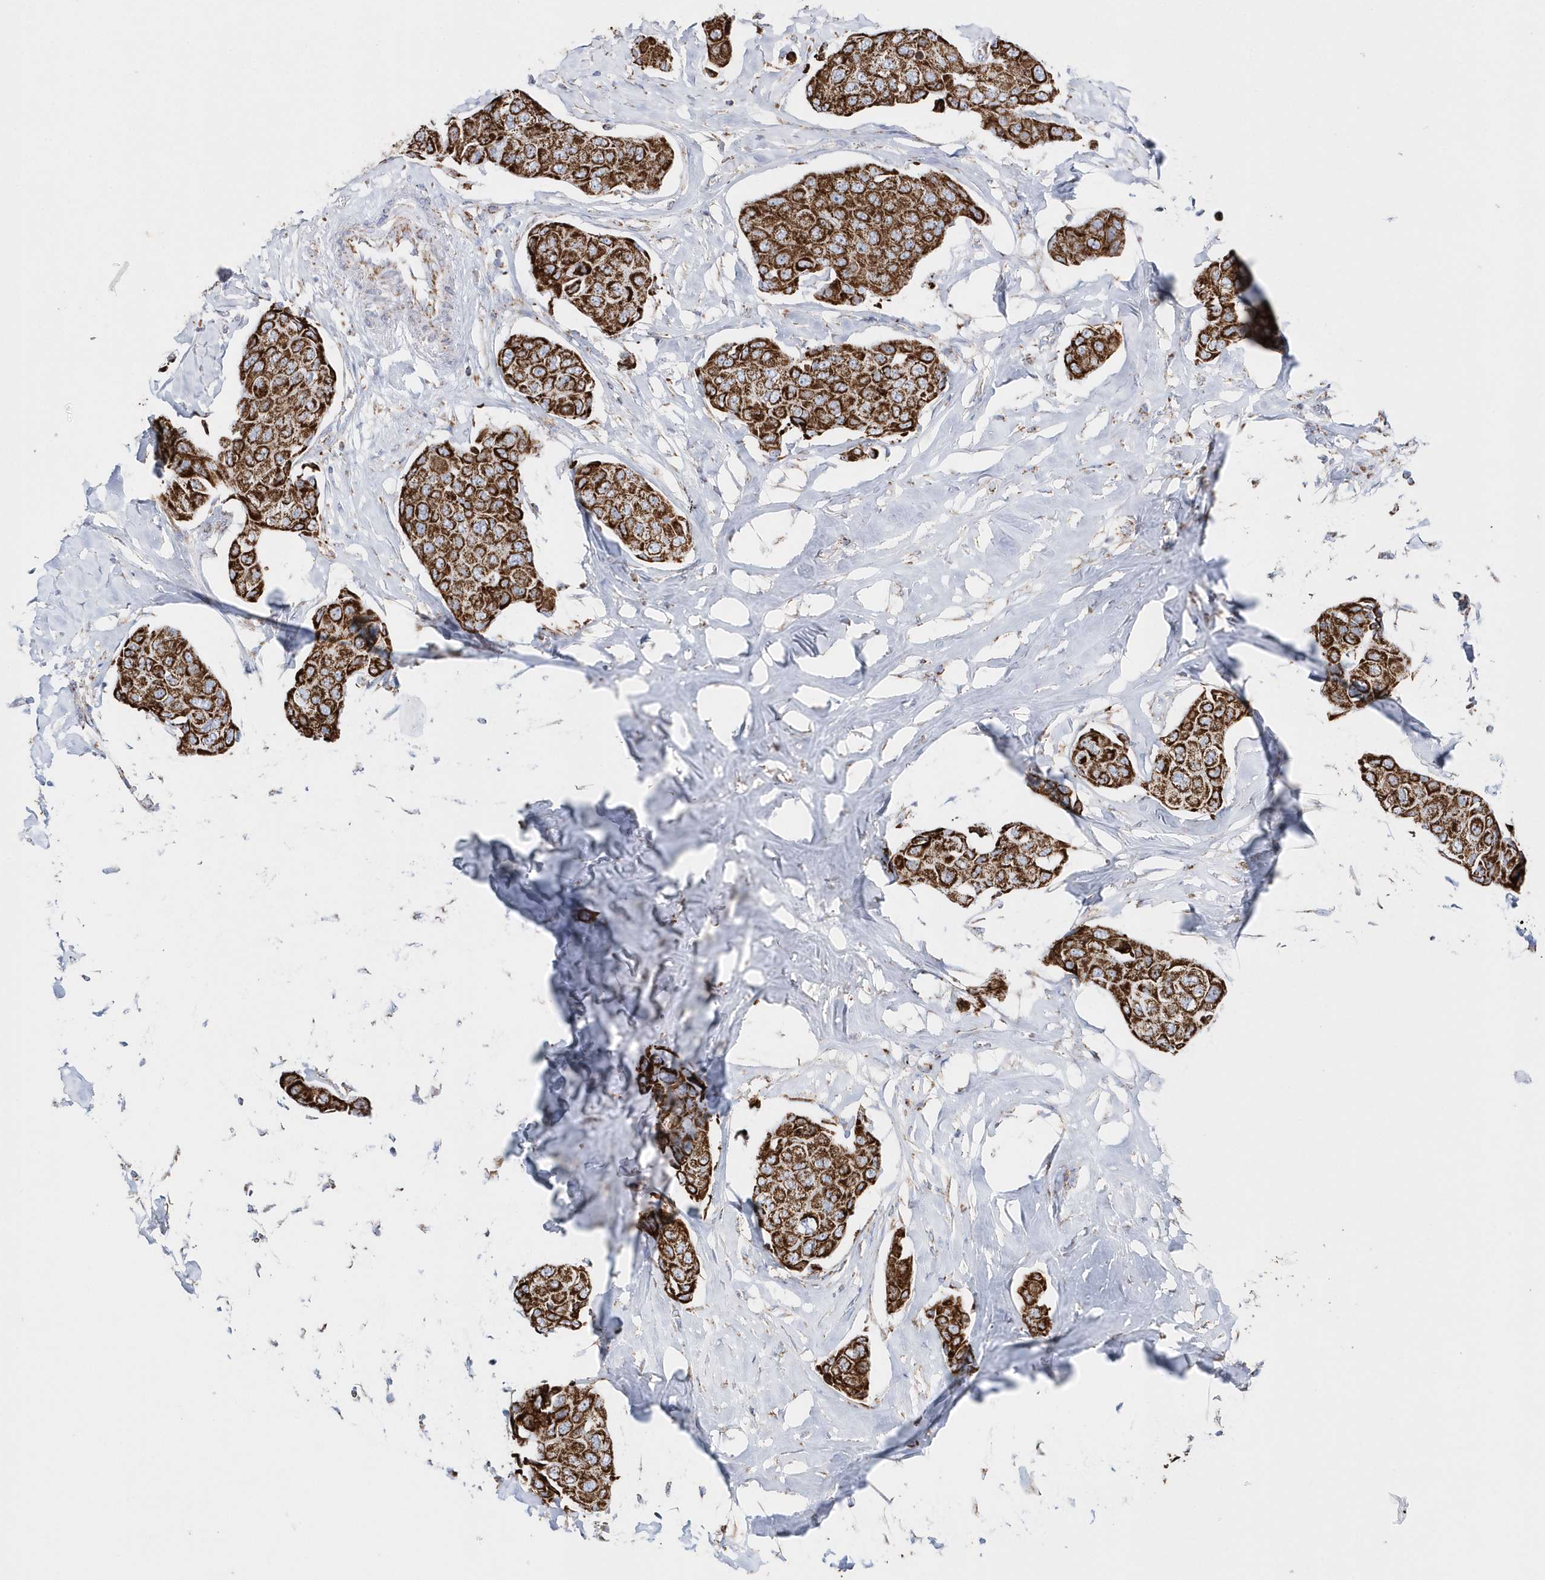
{"staining": {"intensity": "strong", "quantity": ">75%", "location": "cytoplasmic/membranous"}, "tissue": "breast cancer", "cell_type": "Tumor cells", "image_type": "cancer", "snomed": [{"axis": "morphology", "description": "Duct carcinoma"}, {"axis": "topography", "description": "Breast"}], "caption": "Immunohistochemistry of human breast cancer (infiltrating ductal carcinoma) demonstrates high levels of strong cytoplasmic/membranous expression in approximately >75% of tumor cells.", "gene": "TMCO6", "patient": {"sex": "female", "age": 80}}